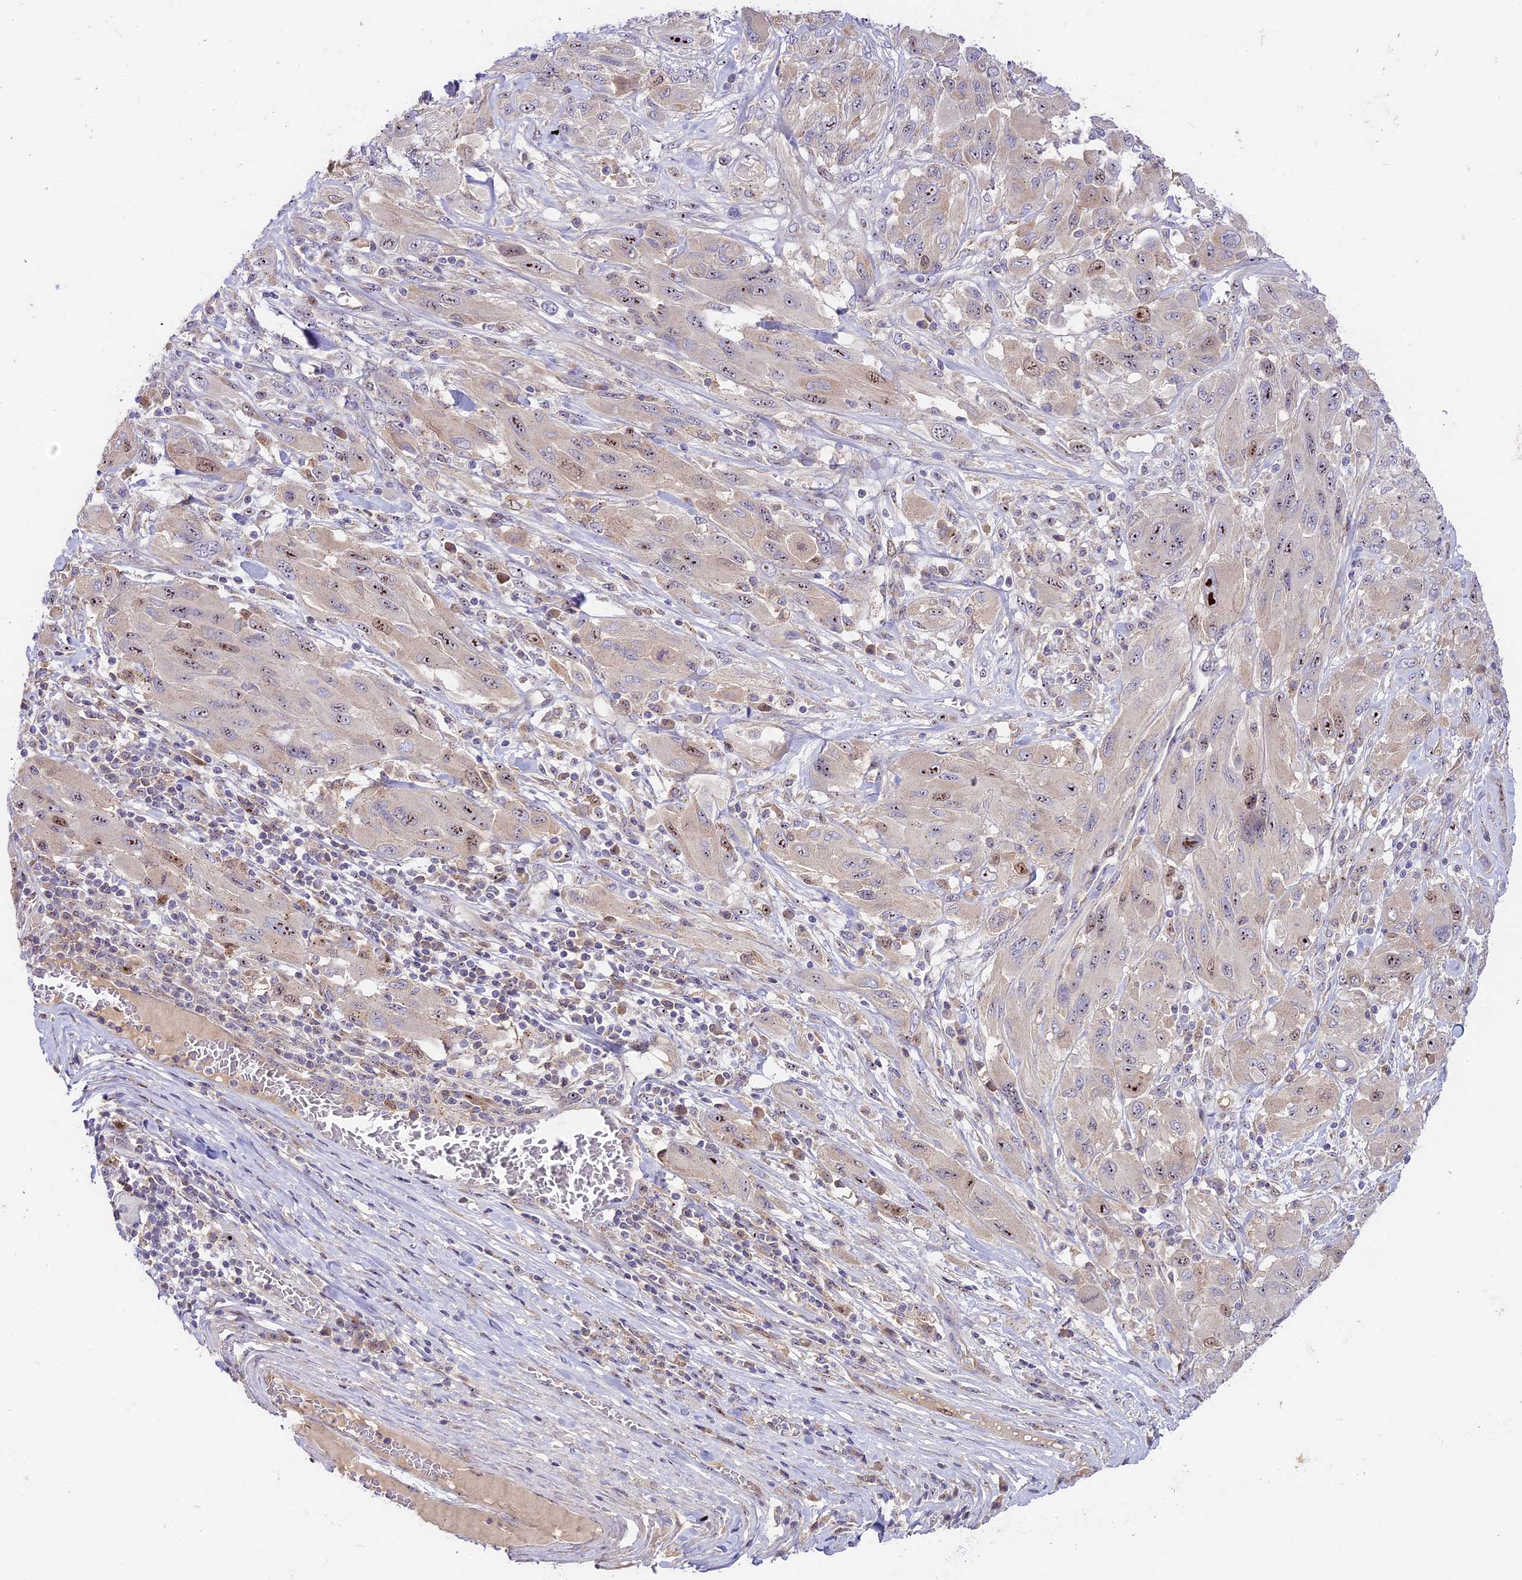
{"staining": {"intensity": "moderate", "quantity": "25%-75%", "location": "nuclear"}, "tissue": "melanoma", "cell_type": "Tumor cells", "image_type": "cancer", "snomed": [{"axis": "morphology", "description": "Malignant melanoma, NOS"}, {"axis": "topography", "description": "Skin"}], "caption": "Melanoma stained for a protein (brown) exhibits moderate nuclear positive staining in about 25%-75% of tumor cells.", "gene": "RAD51", "patient": {"sex": "female", "age": 91}}